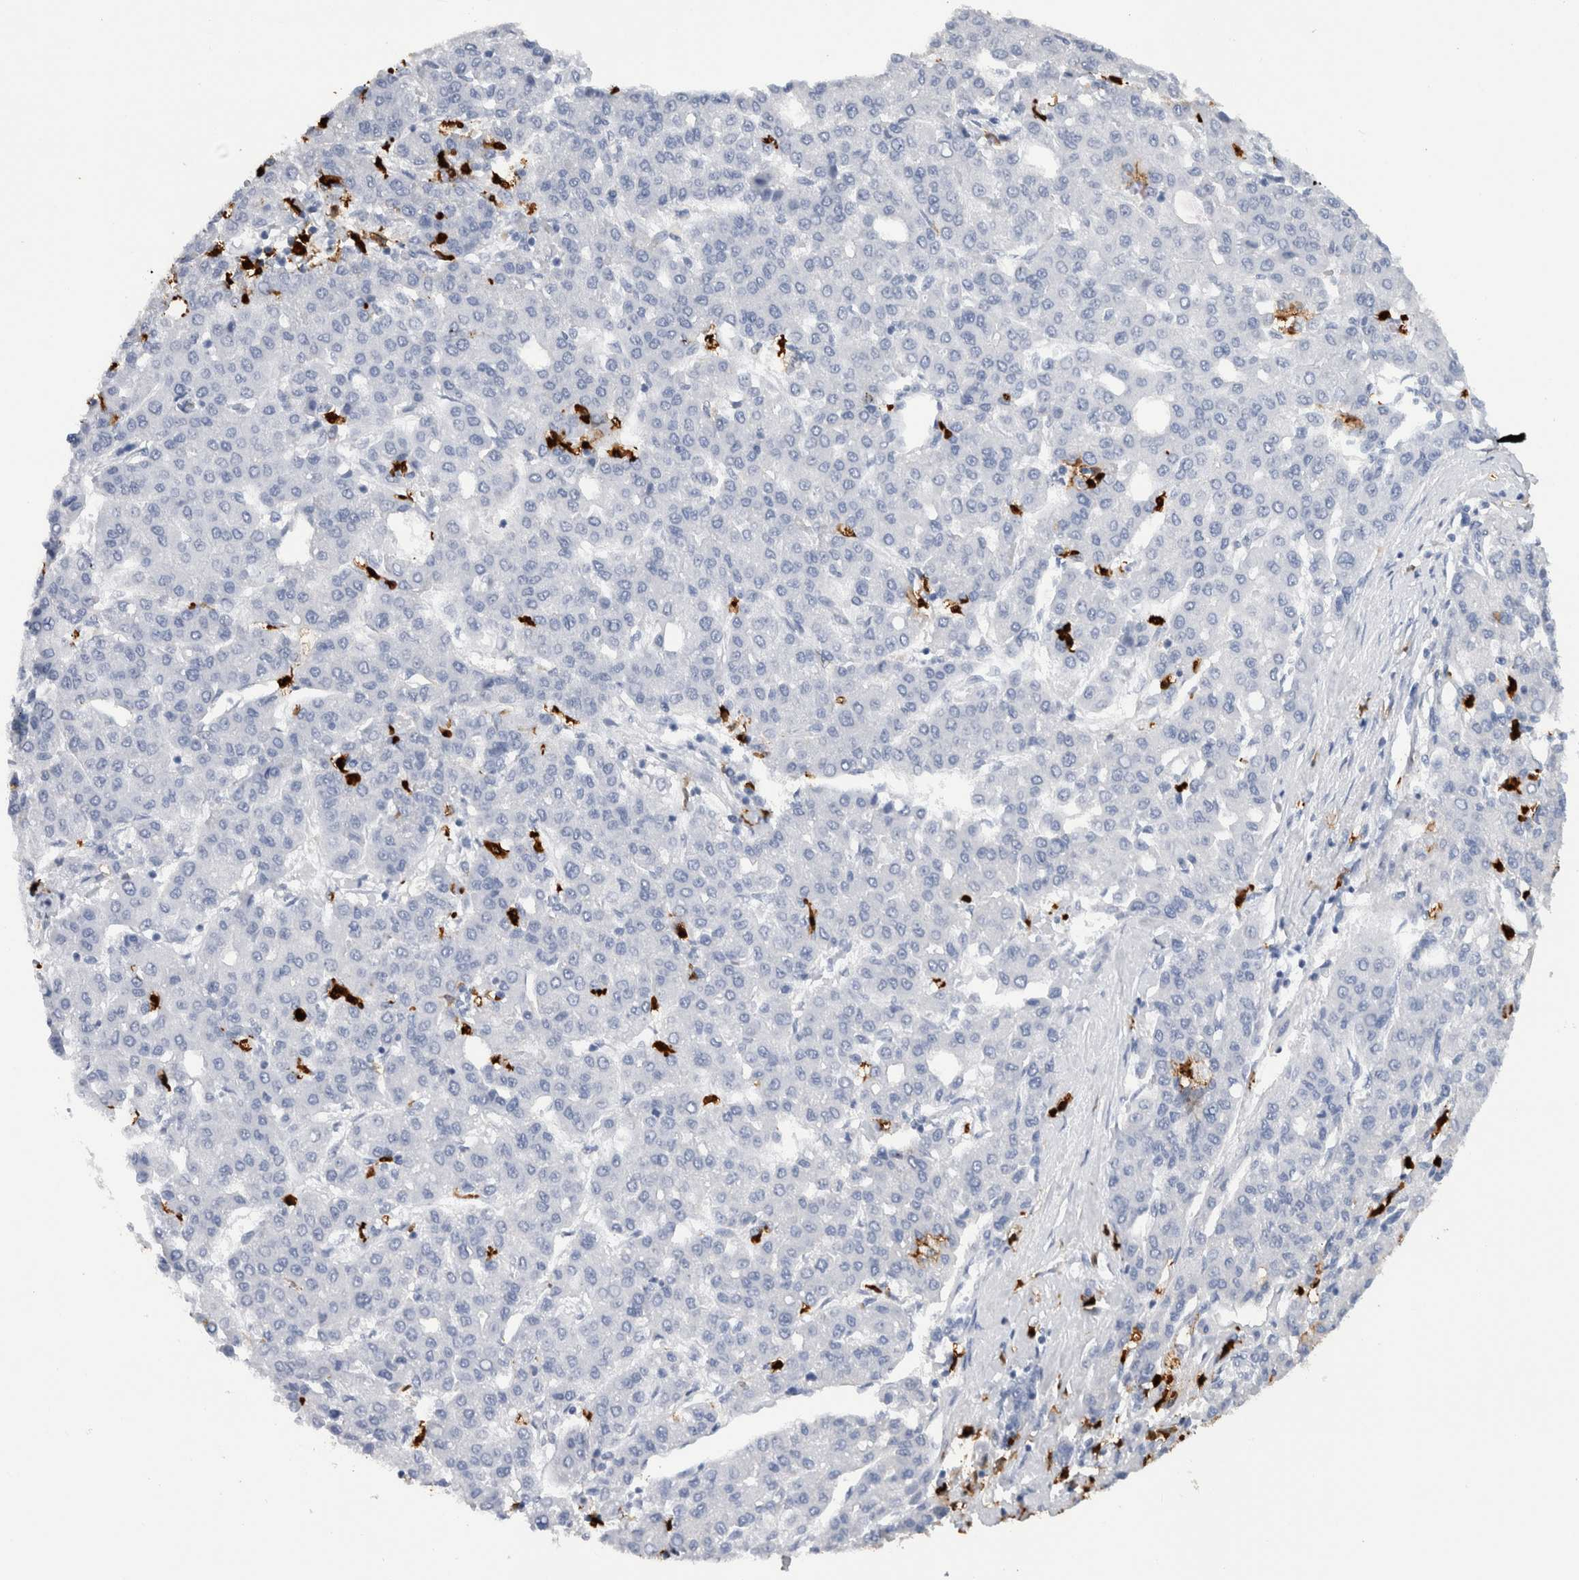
{"staining": {"intensity": "negative", "quantity": "none", "location": "none"}, "tissue": "liver cancer", "cell_type": "Tumor cells", "image_type": "cancer", "snomed": [{"axis": "morphology", "description": "Carcinoma, Hepatocellular, NOS"}, {"axis": "topography", "description": "Liver"}], "caption": "This micrograph is of liver hepatocellular carcinoma stained with immunohistochemistry (IHC) to label a protein in brown with the nuclei are counter-stained blue. There is no expression in tumor cells.", "gene": "S100A8", "patient": {"sex": "male", "age": 65}}